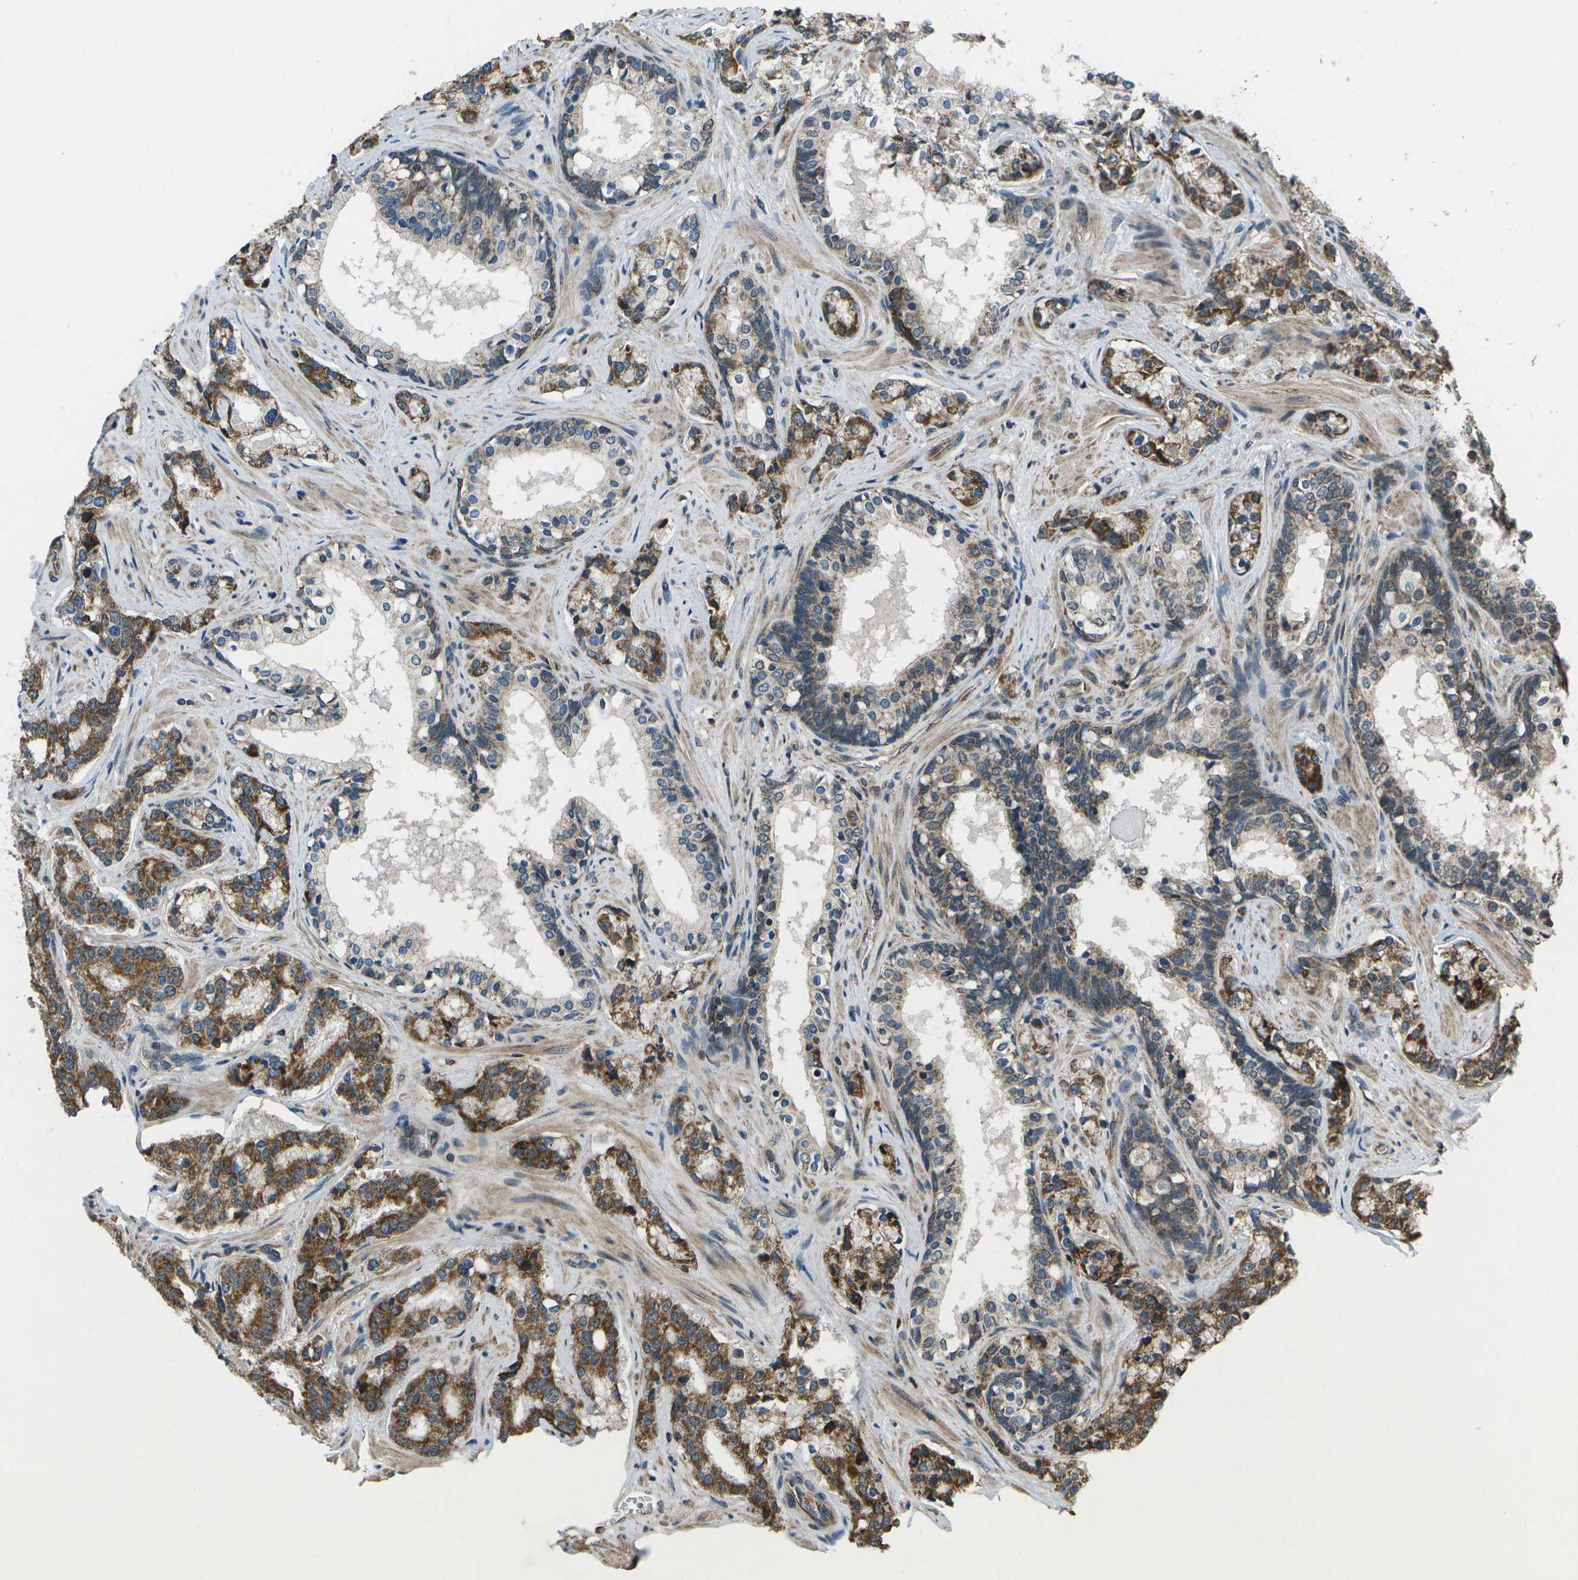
{"staining": {"intensity": "moderate", "quantity": ">75%", "location": "cytoplasmic/membranous"}, "tissue": "prostate cancer", "cell_type": "Tumor cells", "image_type": "cancer", "snomed": [{"axis": "morphology", "description": "Adenocarcinoma, High grade"}, {"axis": "topography", "description": "Prostate"}], "caption": "Protein expression analysis of prostate cancer displays moderate cytoplasmic/membranous expression in about >75% of tumor cells.", "gene": "EIF2AK1", "patient": {"sex": "male", "age": 60}}